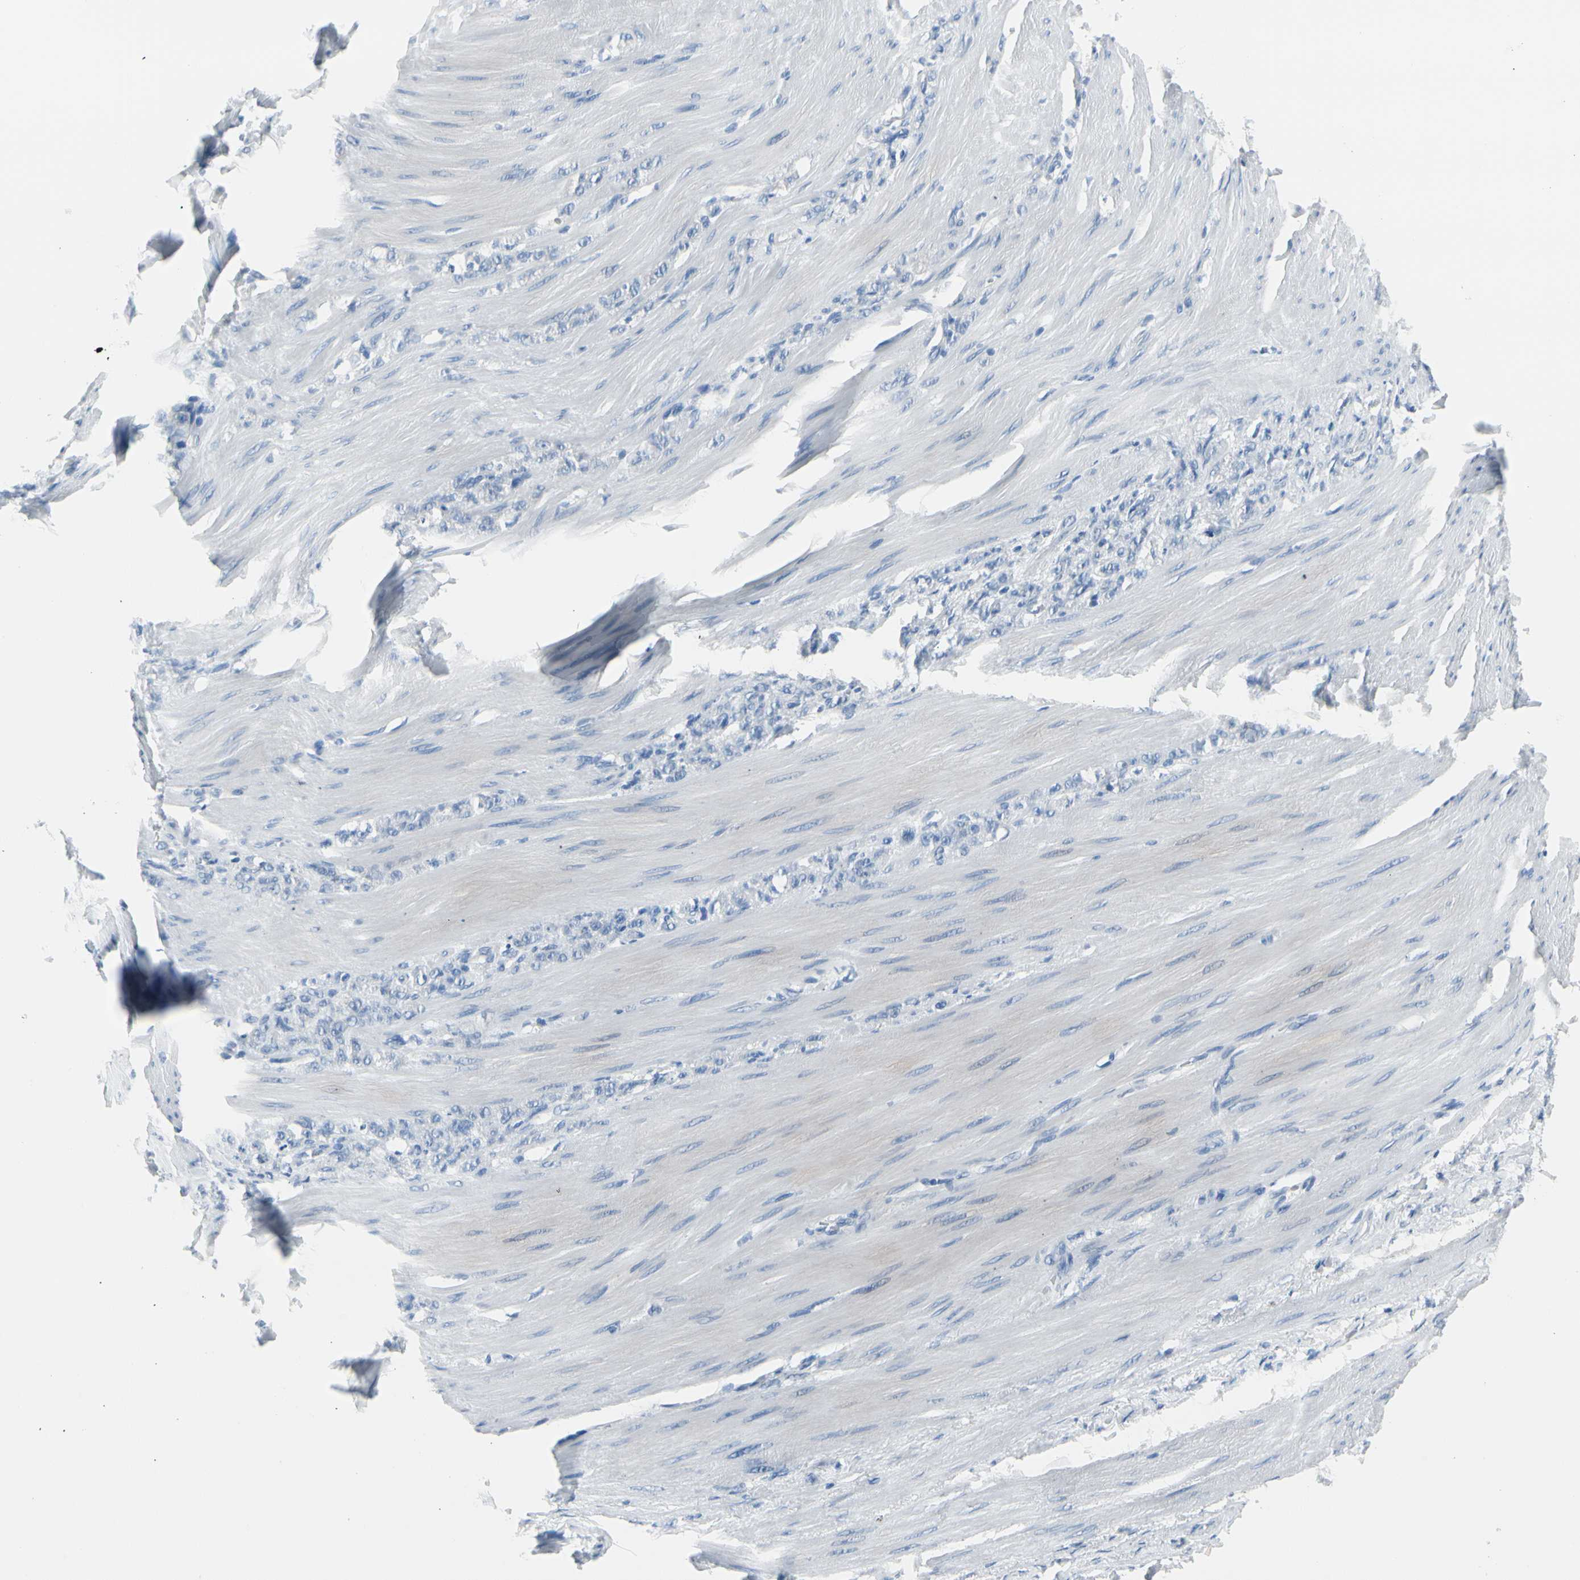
{"staining": {"intensity": "negative", "quantity": "none", "location": "none"}, "tissue": "stomach cancer", "cell_type": "Tumor cells", "image_type": "cancer", "snomed": [{"axis": "morphology", "description": "Adenocarcinoma, NOS"}, {"axis": "topography", "description": "Stomach"}], "caption": "There is no significant staining in tumor cells of stomach adenocarcinoma.", "gene": "TPO", "patient": {"sex": "male", "age": 82}}